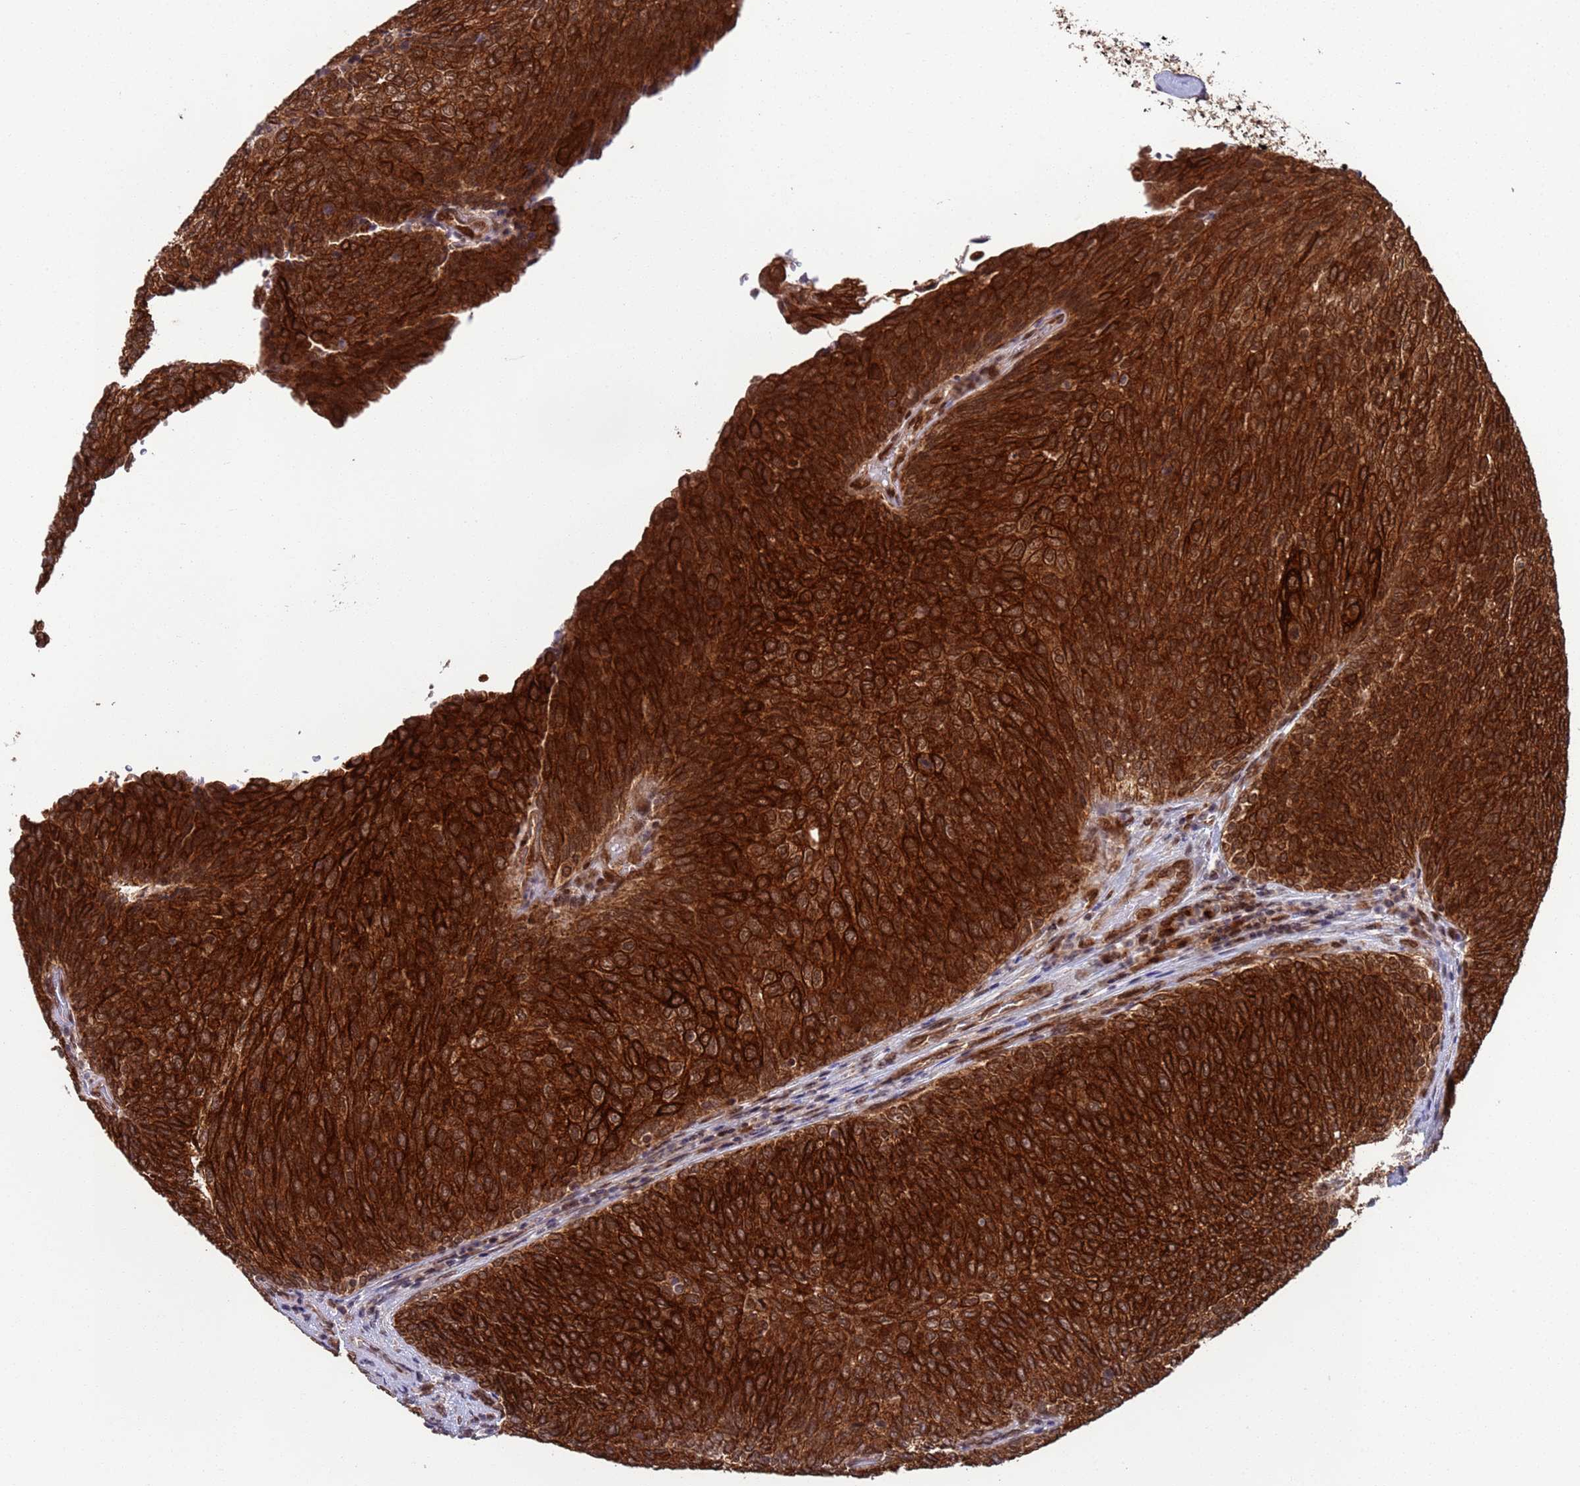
{"staining": {"intensity": "strong", "quantity": ">75%", "location": "cytoplasmic/membranous"}, "tissue": "urothelial cancer", "cell_type": "Tumor cells", "image_type": "cancer", "snomed": [{"axis": "morphology", "description": "Urothelial carcinoma, Low grade"}, {"axis": "topography", "description": "Urinary bladder"}], "caption": "A high-resolution micrograph shows immunohistochemistry (IHC) staining of urothelial cancer, which reveals strong cytoplasmic/membranous positivity in about >75% of tumor cells. (IHC, brightfield microscopy, high magnification).", "gene": "FUBP3", "patient": {"sex": "female", "age": 79}}